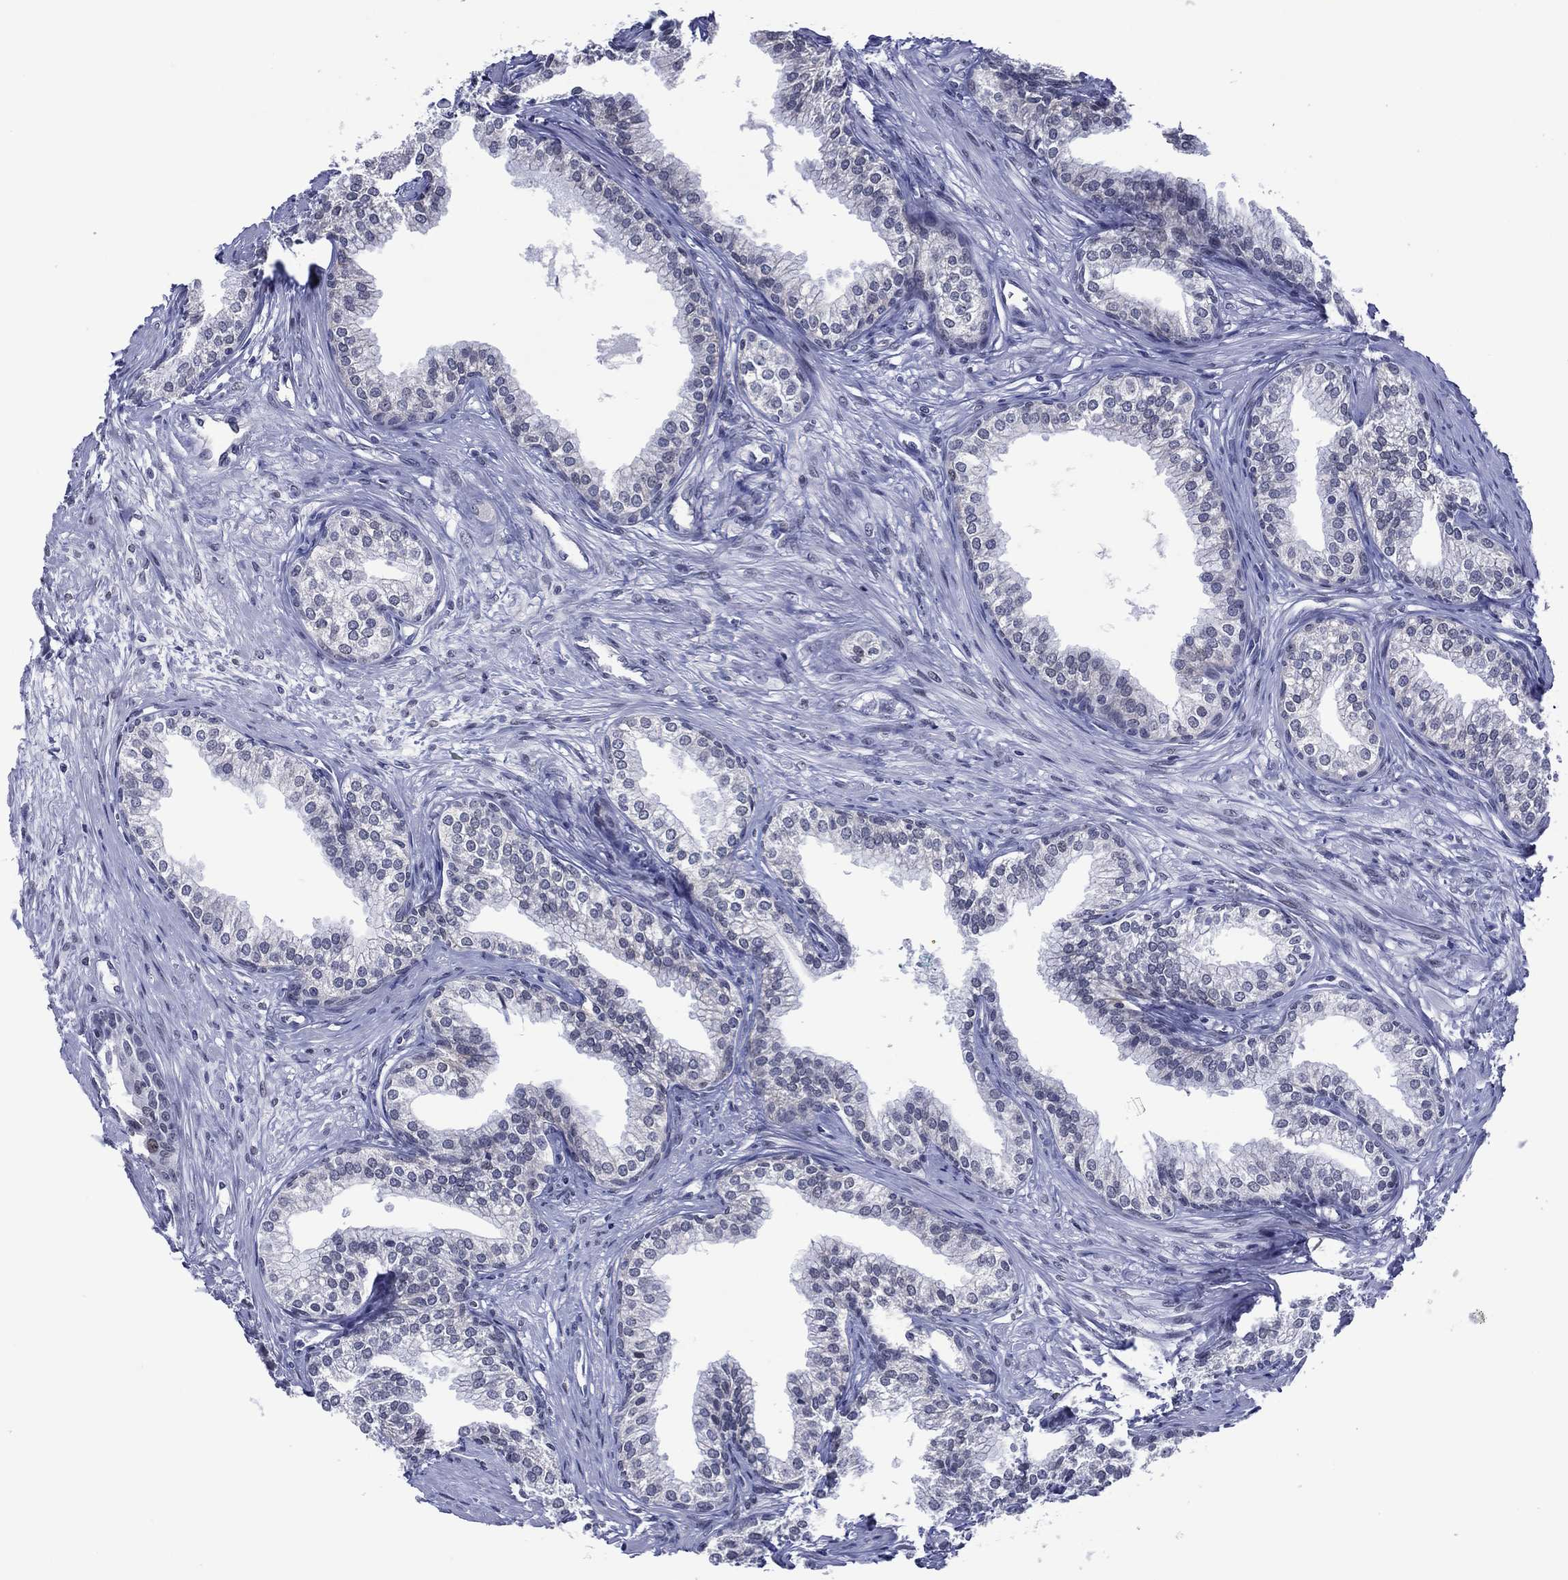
{"staining": {"intensity": "negative", "quantity": "none", "location": "none"}, "tissue": "prostate", "cell_type": "Glandular cells", "image_type": "normal", "snomed": [{"axis": "morphology", "description": "Normal tissue, NOS"}, {"axis": "topography", "description": "Prostate"}], "caption": "Prostate was stained to show a protein in brown. There is no significant staining in glandular cells. (DAB (3,3'-diaminobenzidine) immunohistochemistry visualized using brightfield microscopy, high magnification).", "gene": "GATA6", "patient": {"sex": "male", "age": 65}}